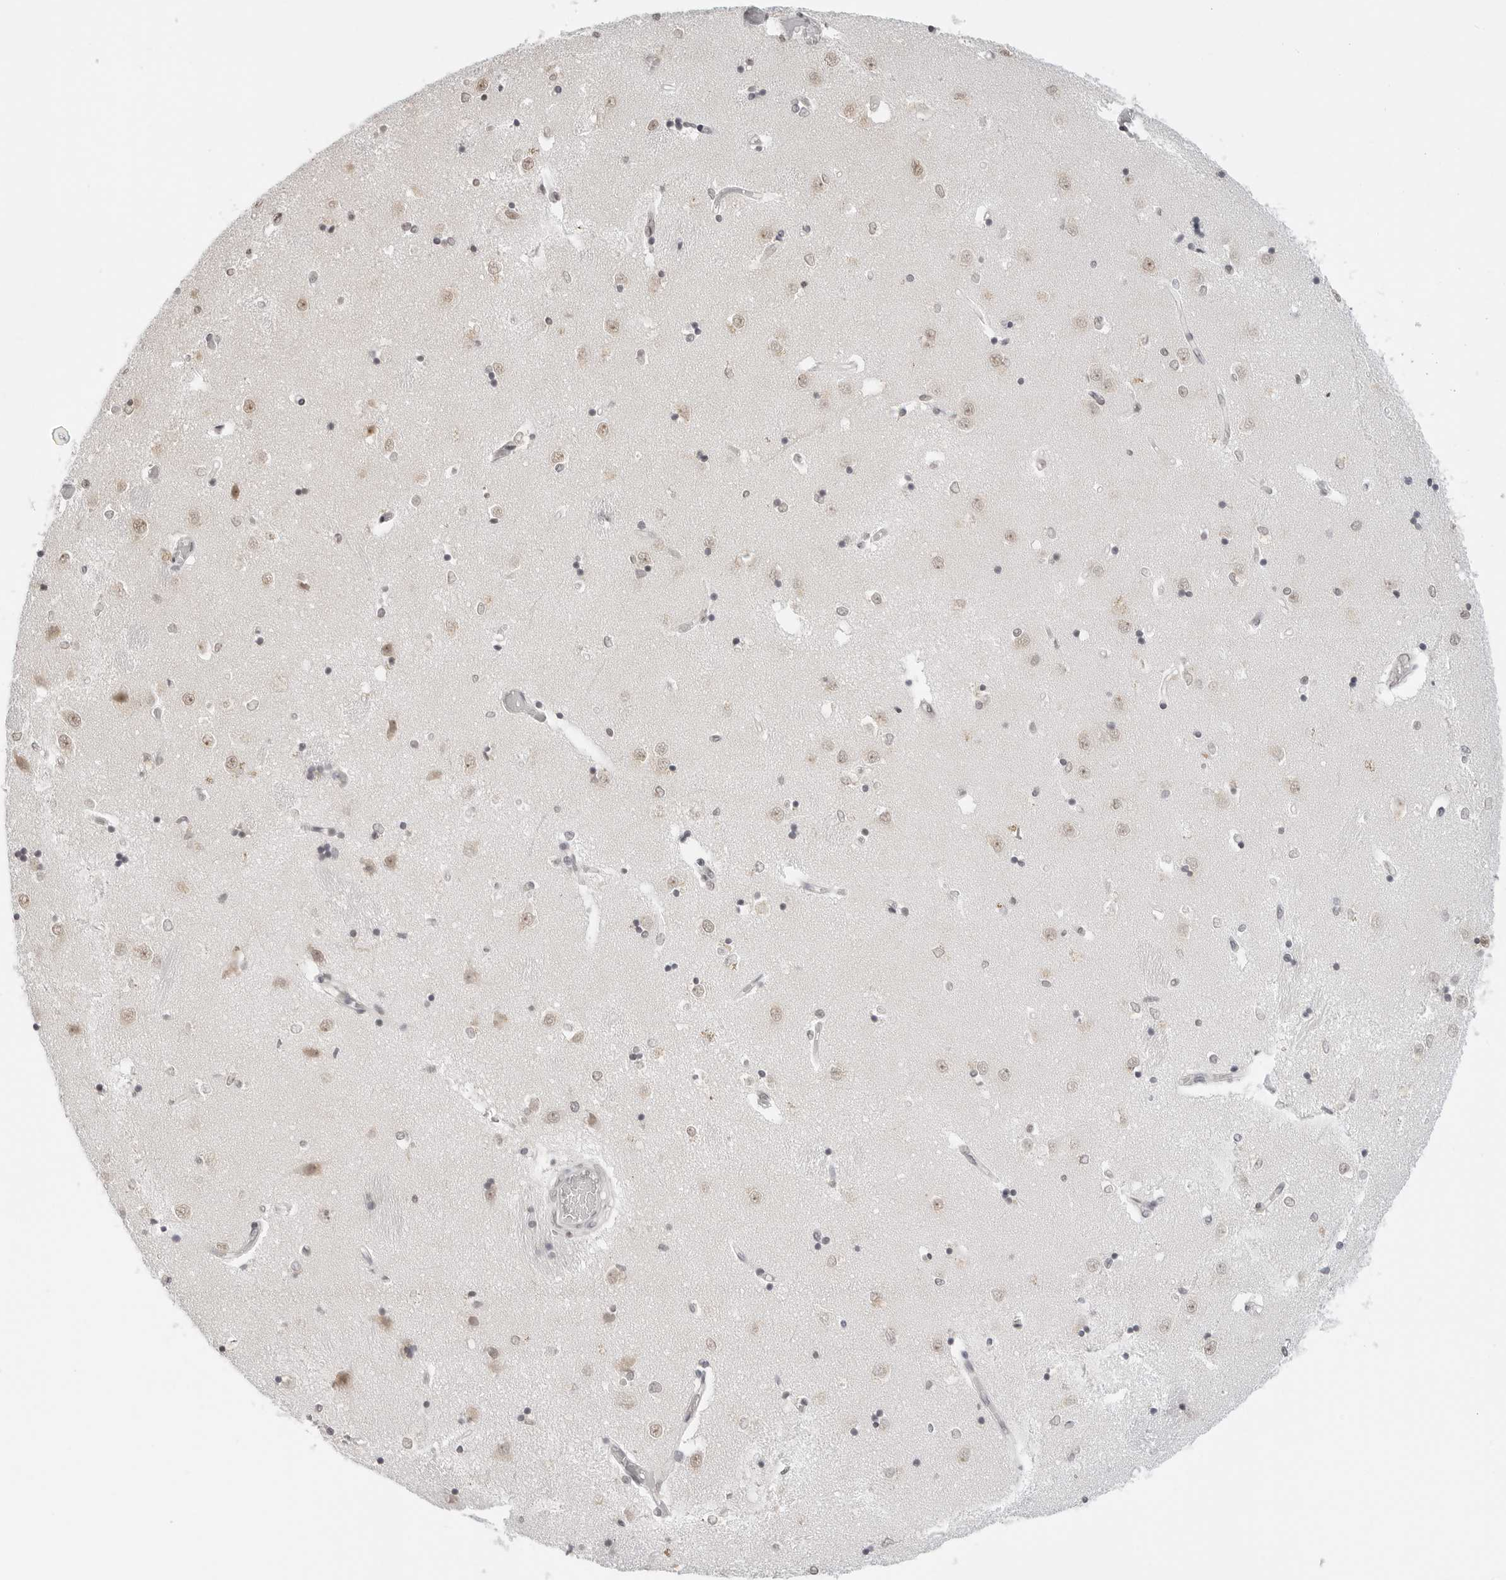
{"staining": {"intensity": "negative", "quantity": "none", "location": "none"}, "tissue": "caudate", "cell_type": "Glial cells", "image_type": "normal", "snomed": [{"axis": "morphology", "description": "Normal tissue, NOS"}, {"axis": "topography", "description": "Lateral ventricle wall"}], "caption": "Immunohistochemical staining of benign human caudate exhibits no significant positivity in glial cells.", "gene": "METAP1", "patient": {"sex": "male", "age": 45}}